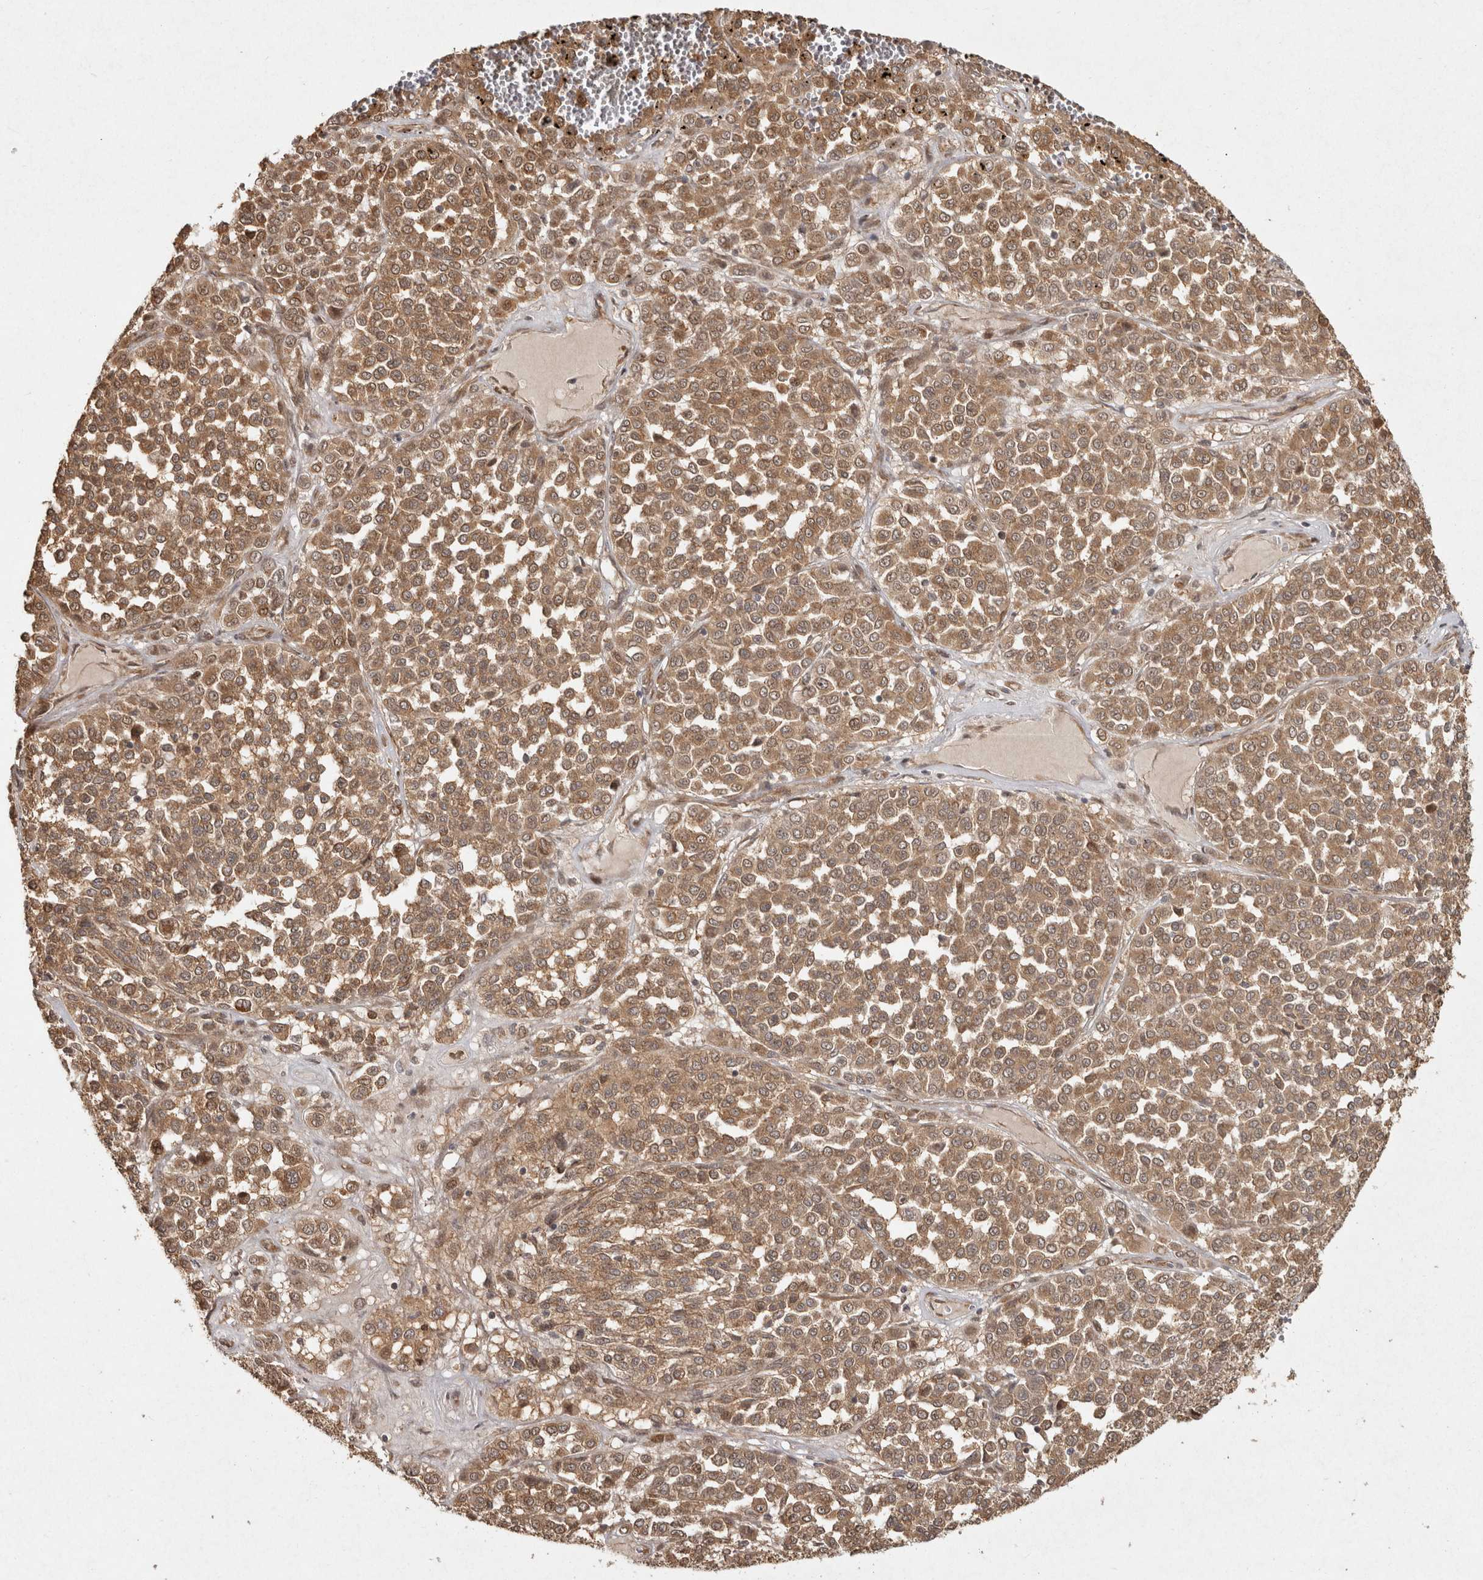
{"staining": {"intensity": "moderate", "quantity": ">75%", "location": "cytoplasmic/membranous"}, "tissue": "melanoma", "cell_type": "Tumor cells", "image_type": "cancer", "snomed": [{"axis": "morphology", "description": "Malignant melanoma, Metastatic site"}, {"axis": "topography", "description": "Pancreas"}], "caption": "Melanoma stained with a protein marker shows moderate staining in tumor cells.", "gene": "CAMSAP2", "patient": {"sex": "female", "age": 30}}